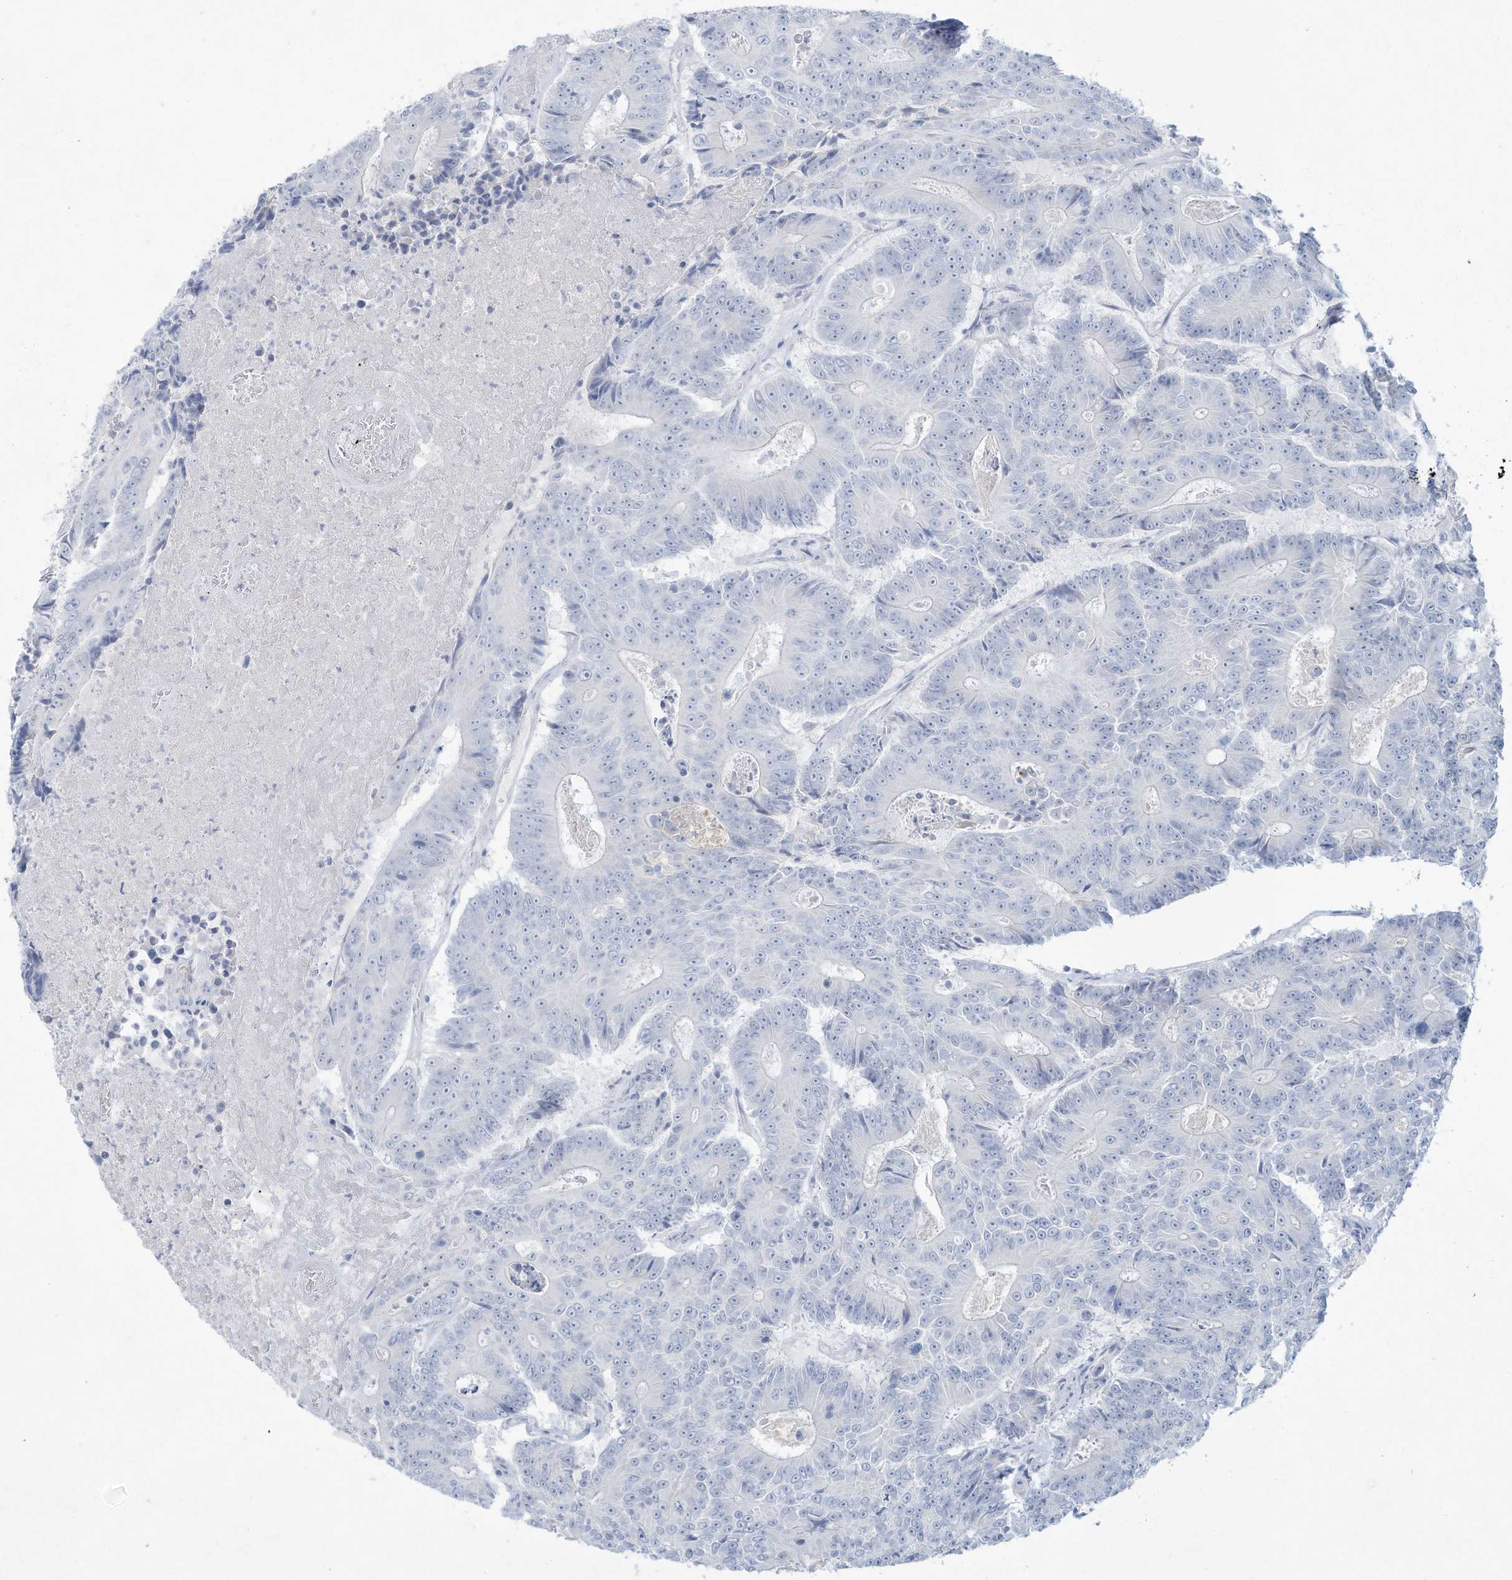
{"staining": {"intensity": "negative", "quantity": "none", "location": "none"}, "tissue": "colorectal cancer", "cell_type": "Tumor cells", "image_type": "cancer", "snomed": [{"axis": "morphology", "description": "Adenocarcinoma, NOS"}, {"axis": "topography", "description": "Colon"}], "caption": "The image demonstrates no staining of tumor cells in colorectal cancer.", "gene": "PAX6", "patient": {"sex": "male", "age": 83}}